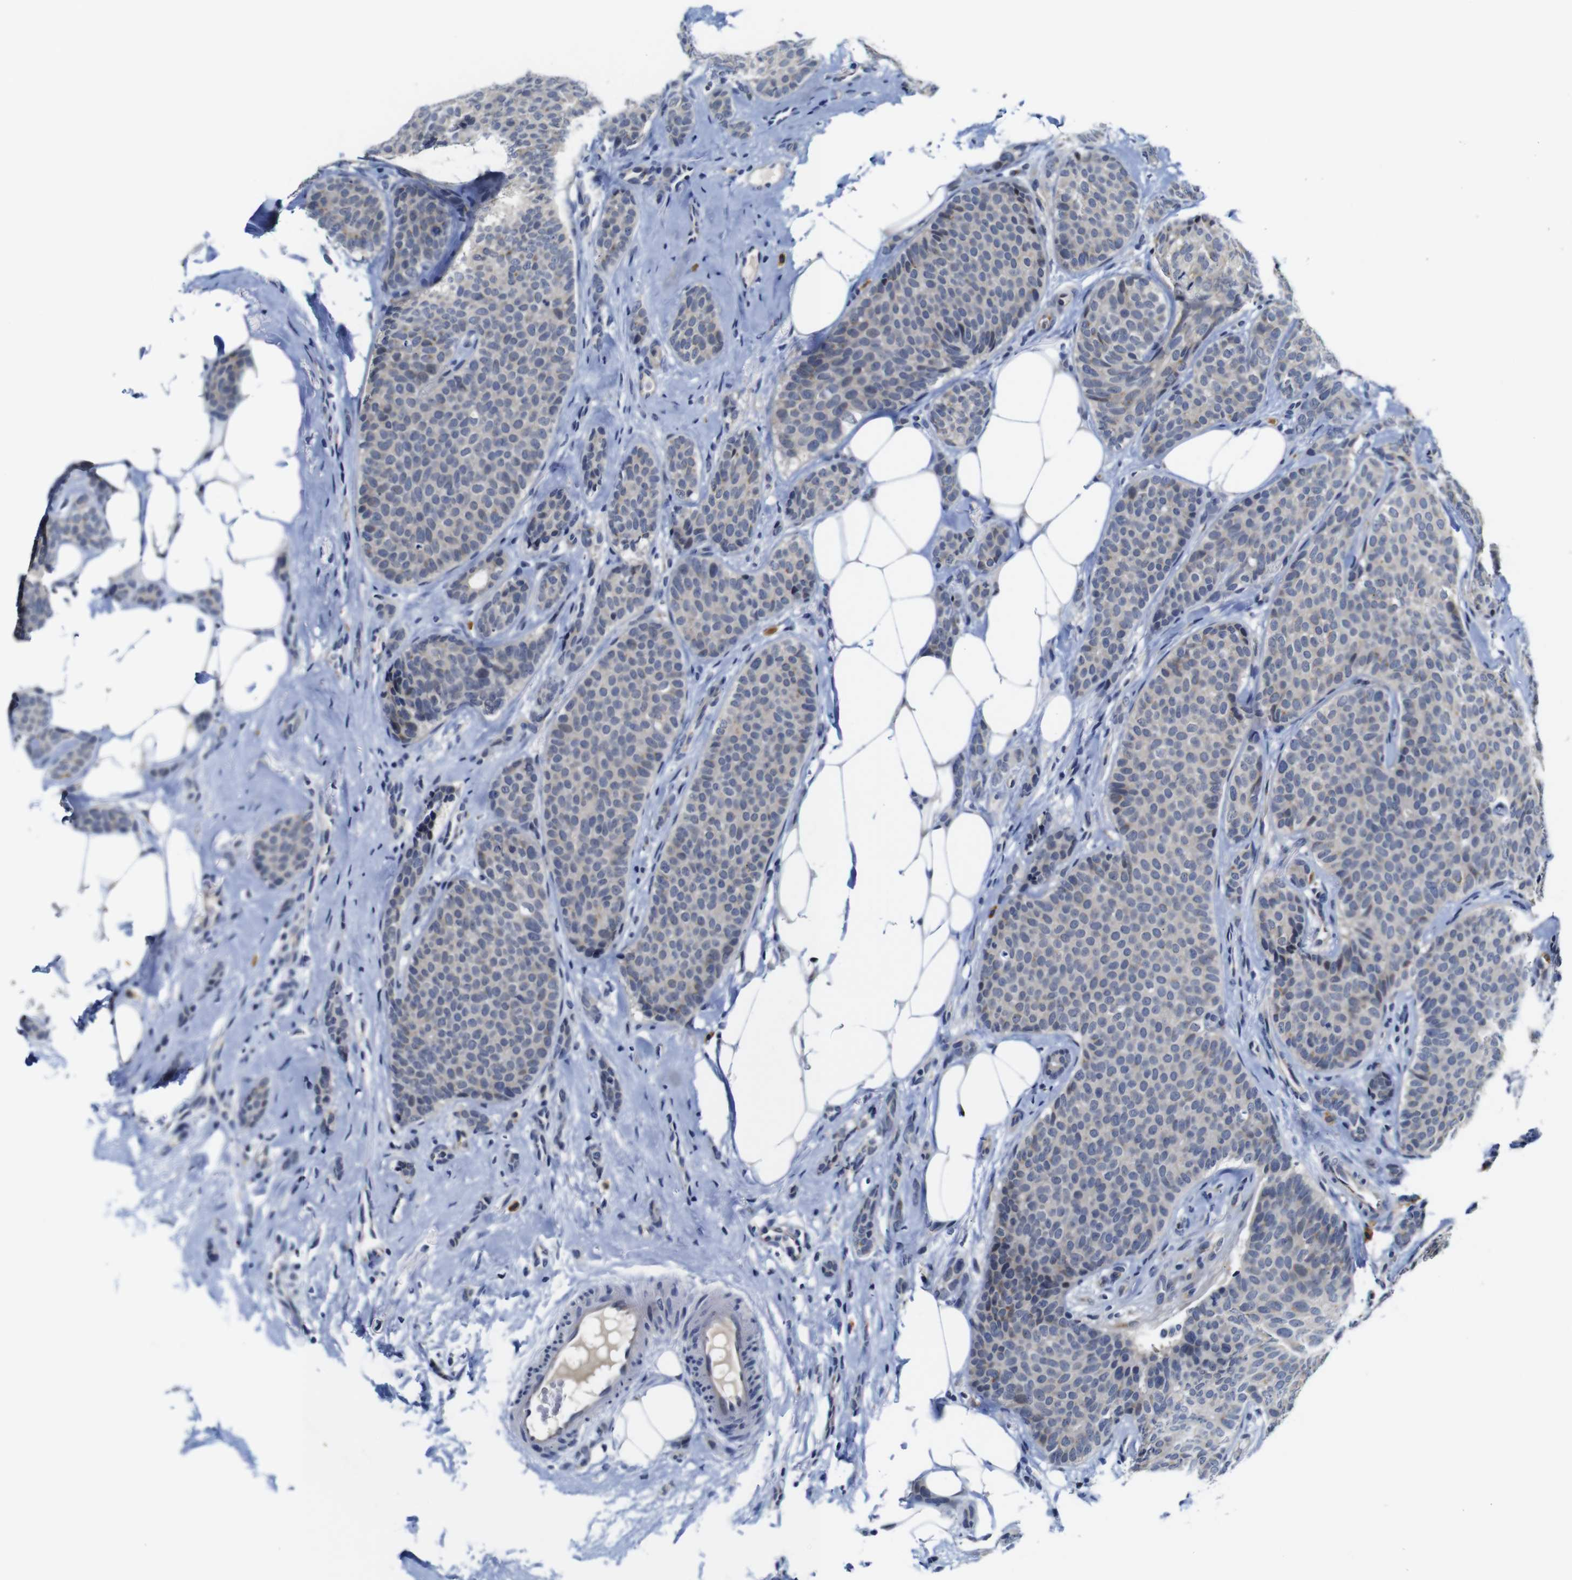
{"staining": {"intensity": "weak", "quantity": "<25%", "location": "cytoplasmic/membranous"}, "tissue": "breast cancer", "cell_type": "Tumor cells", "image_type": "cancer", "snomed": [{"axis": "morphology", "description": "Lobular carcinoma"}, {"axis": "topography", "description": "Skin"}, {"axis": "topography", "description": "Breast"}], "caption": "IHC histopathology image of neoplastic tissue: human breast lobular carcinoma stained with DAB shows no significant protein positivity in tumor cells.", "gene": "FURIN", "patient": {"sex": "female", "age": 46}}